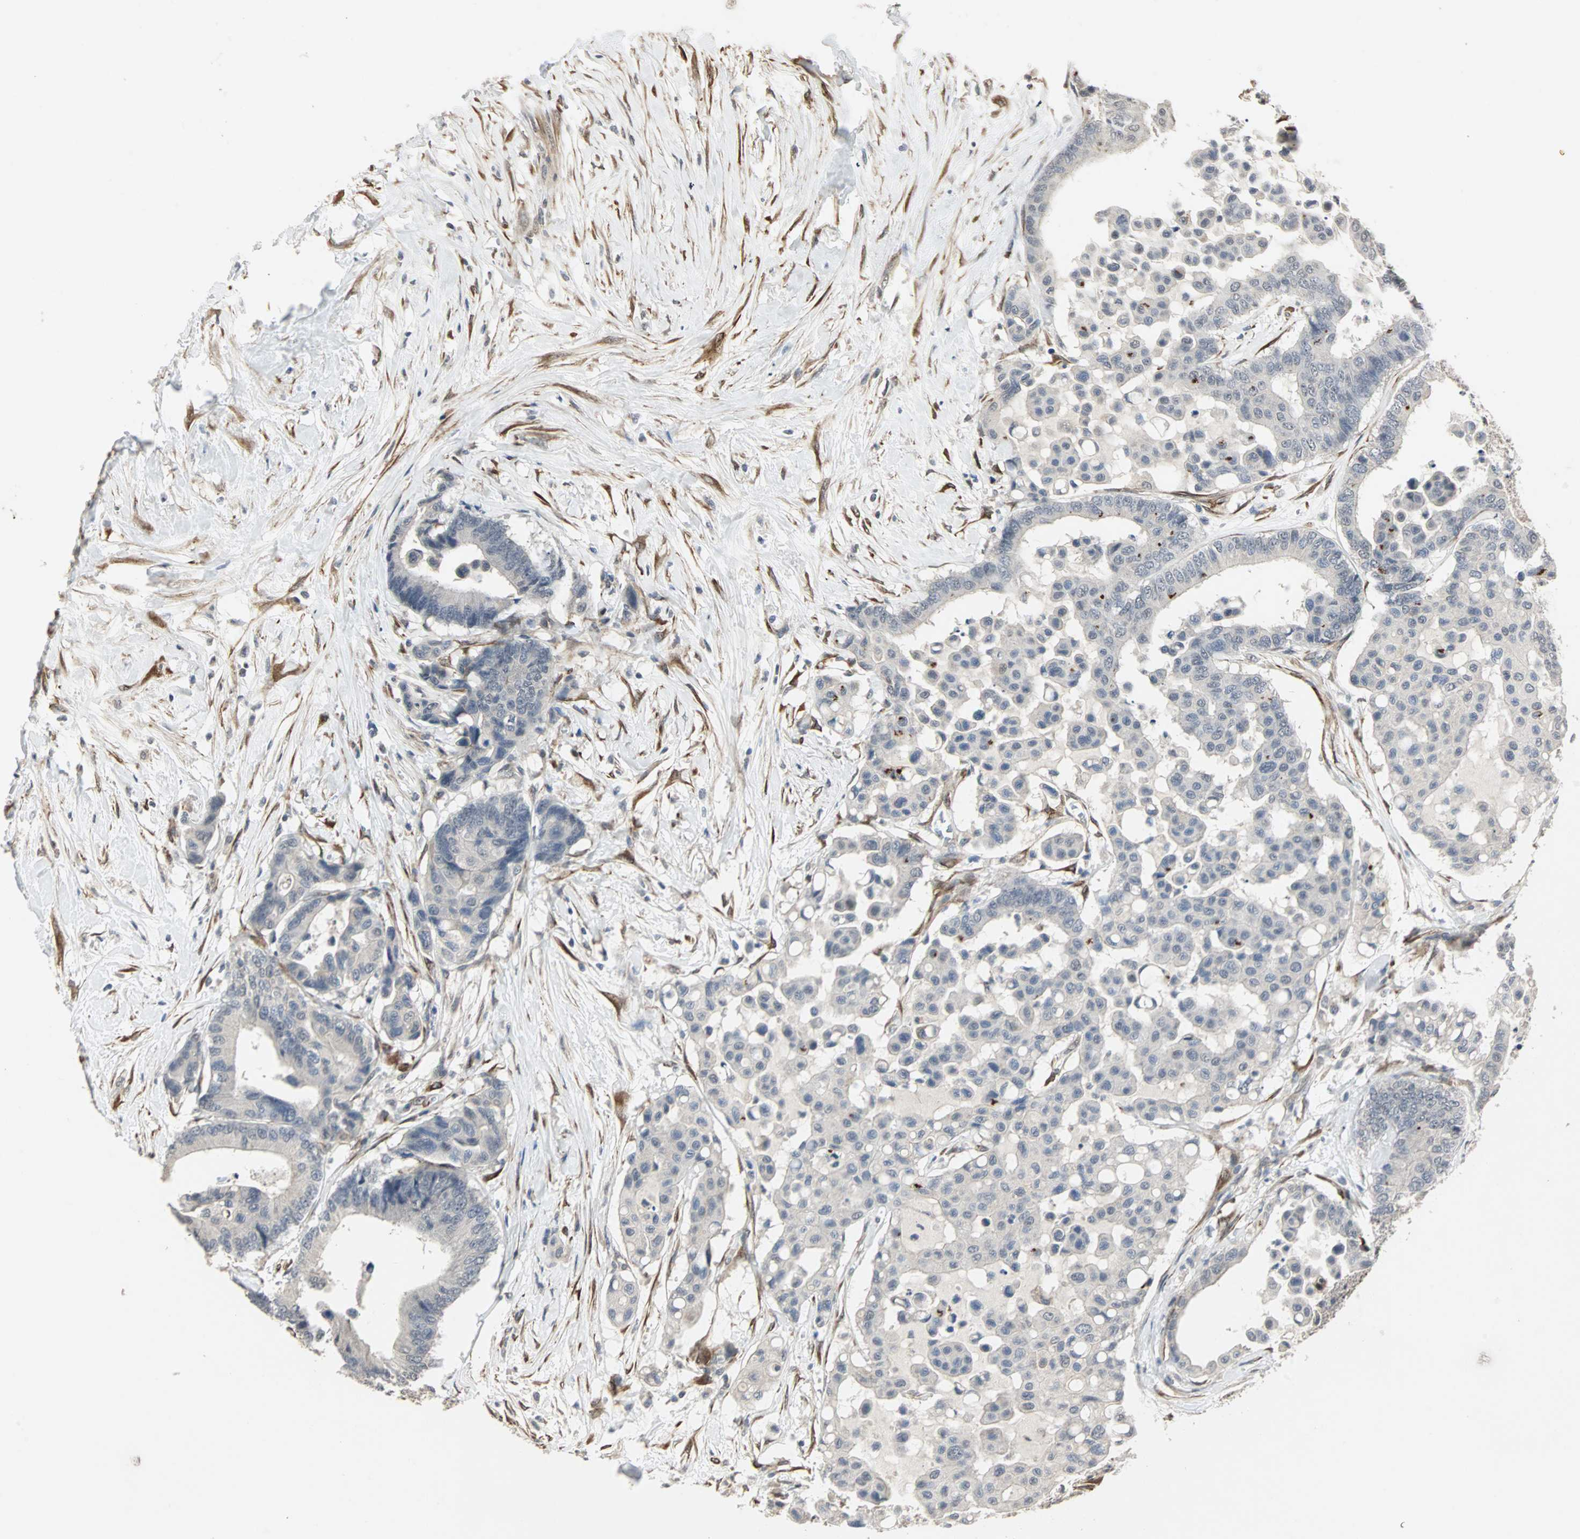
{"staining": {"intensity": "negative", "quantity": "none", "location": "none"}, "tissue": "colorectal cancer", "cell_type": "Tumor cells", "image_type": "cancer", "snomed": [{"axis": "morphology", "description": "Normal tissue, NOS"}, {"axis": "morphology", "description": "Adenocarcinoma, NOS"}, {"axis": "topography", "description": "Colon"}], "caption": "Human colorectal cancer (adenocarcinoma) stained for a protein using immunohistochemistry (IHC) reveals no staining in tumor cells.", "gene": "TRPV4", "patient": {"sex": "male", "age": 82}}